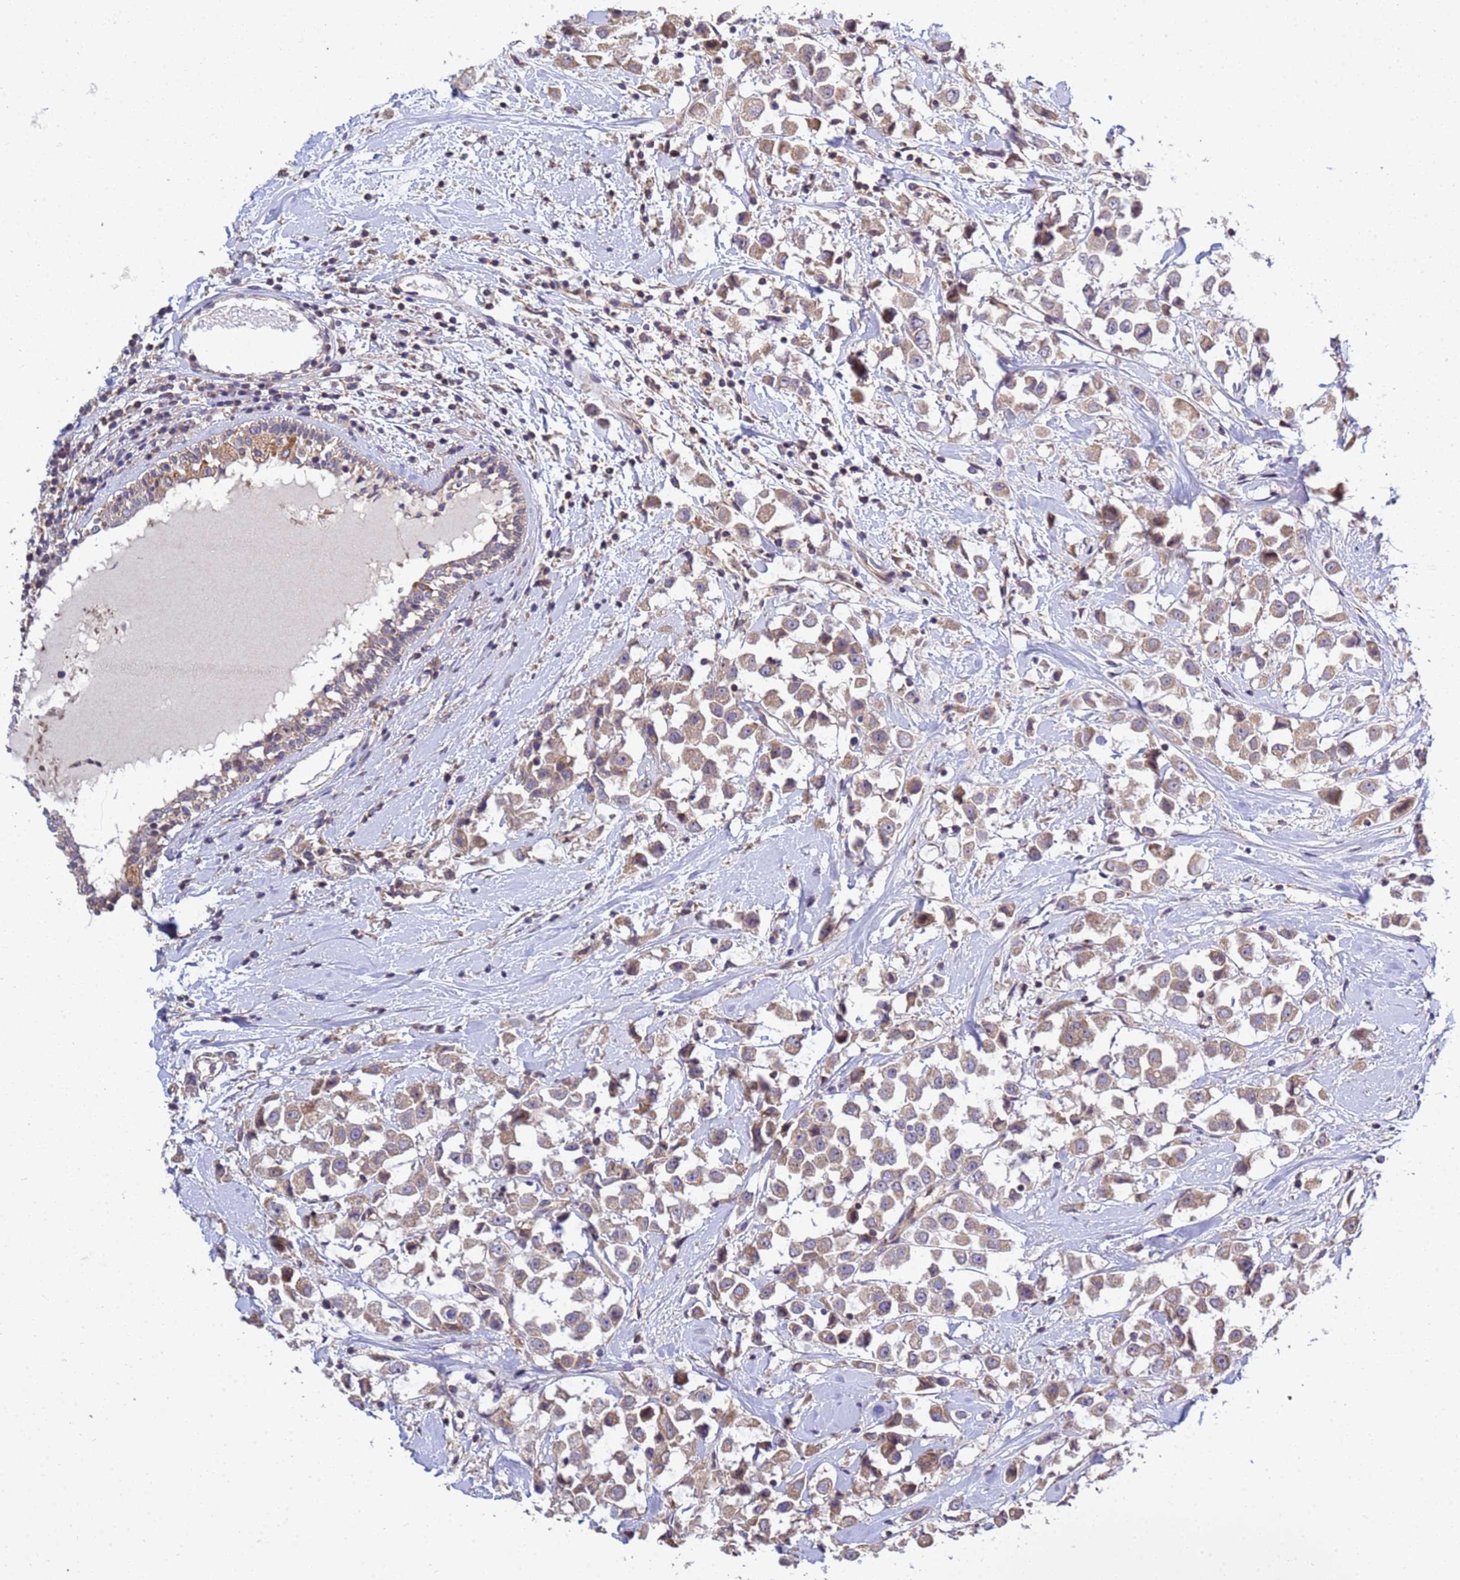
{"staining": {"intensity": "weak", "quantity": ">75%", "location": "cytoplasmic/membranous"}, "tissue": "breast cancer", "cell_type": "Tumor cells", "image_type": "cancer", "snomed": [{"axis": "morphology", "description": "Duct carcinoma"}, {"axis": "topography", "description": "Breast"}], "caption": "Breast cancer was stained to show a protein in brown. There is low levels of weak cytoplasmic/membranous expression in approximately >75% of tumor cells.", "gene": "P2RX7", "patient": {"sex": "female", "age": 61}}